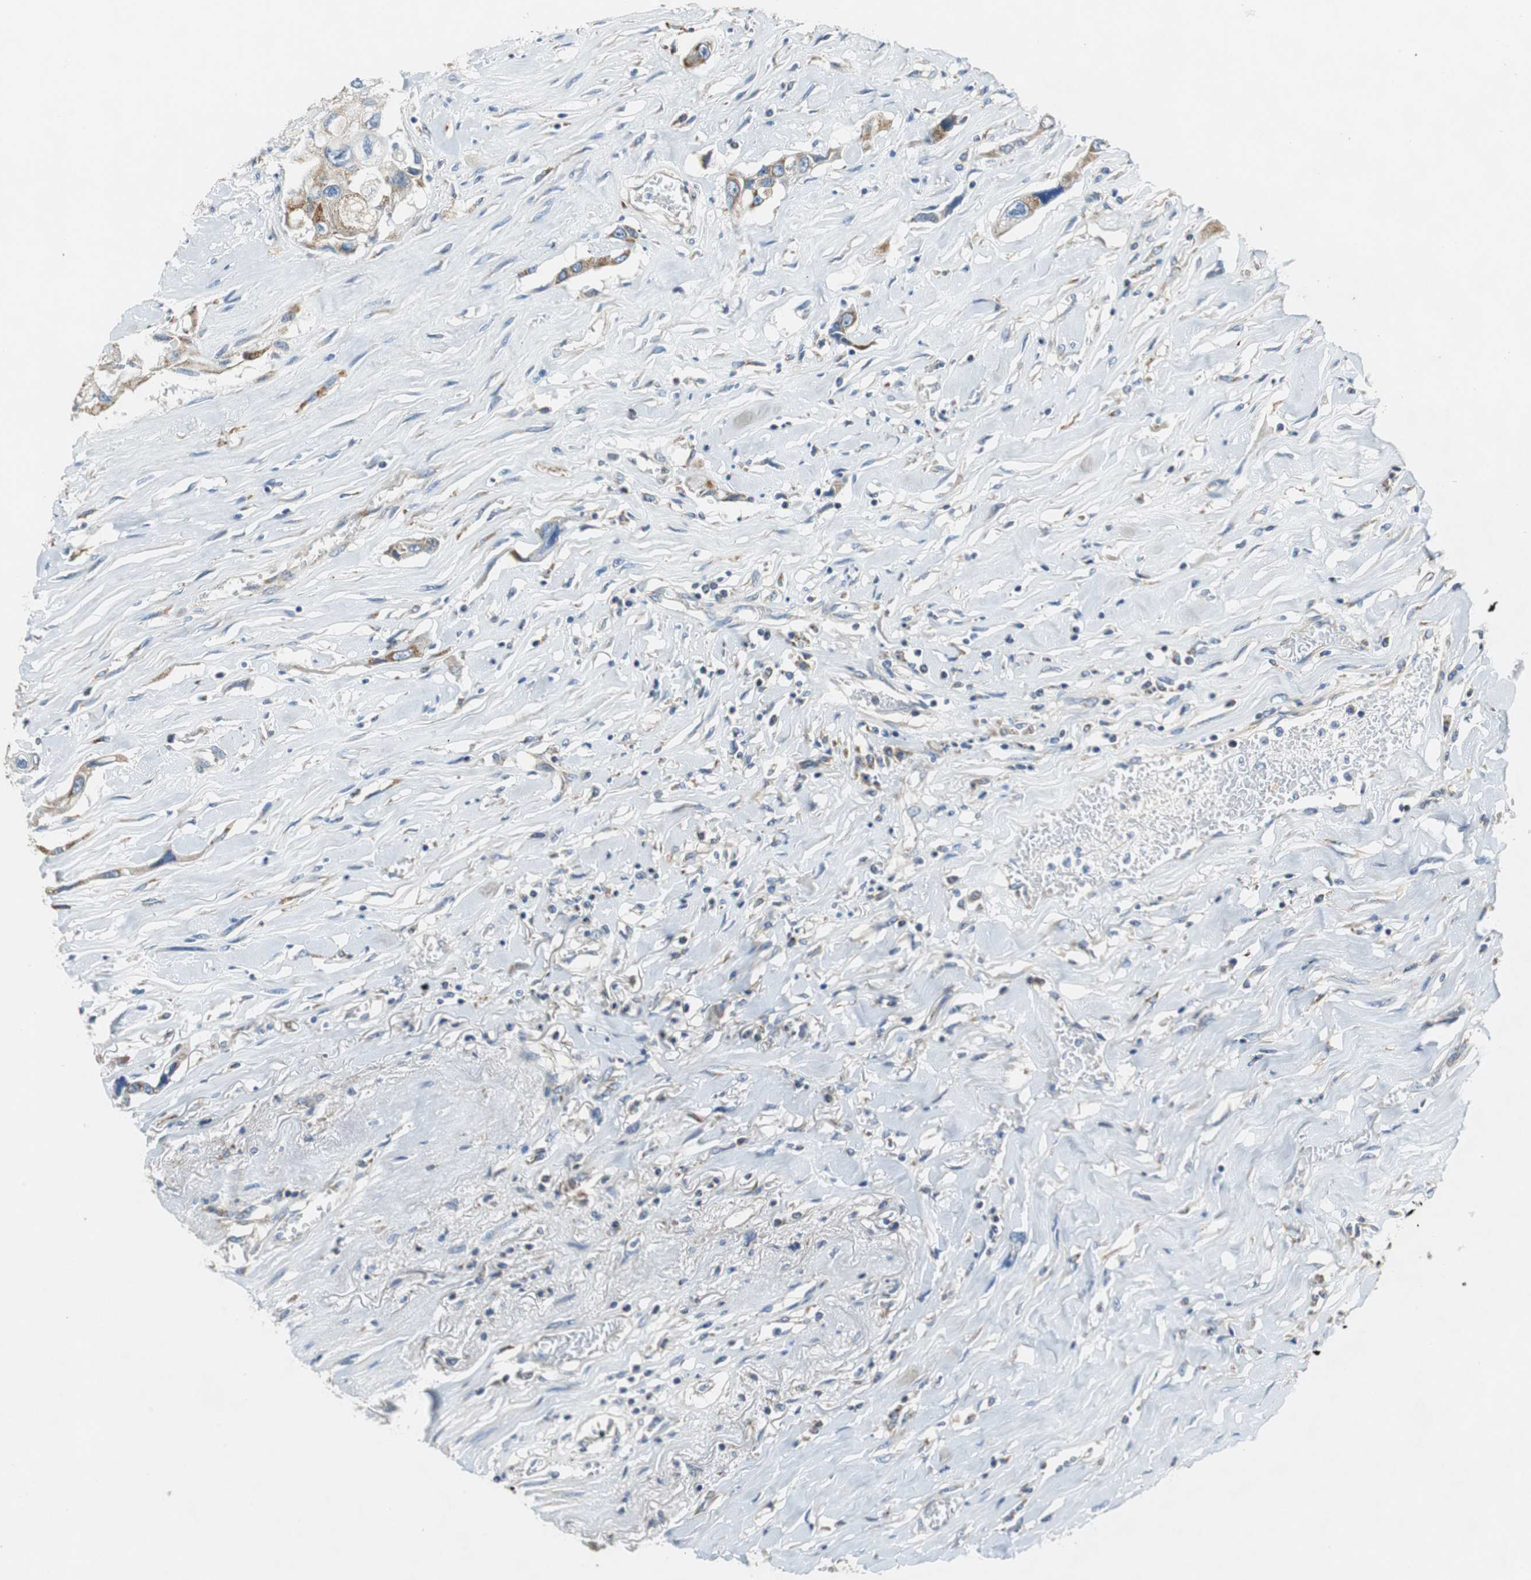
{"staining": {"intensity": "moderate", "quantity": ">75%", "location": "cytoplasmic/membranous"}, "tissue": "lung cancer", "cell_type": "Tumor cells", "image_type": "cancer", "snomed": [{"axis": "morphology", "description": "Squamous cell carcinoma, NOS"}, {"axis": "topography", "description": "Lung"}], "caption": "A micrograph of squamous cell carcinoma (lung) stained for a protein shows moderate cytoplasmic/membranous brown staining in tumor cells.", "gene": "GSTK1", "patient": {"sex": "male", "age": 71}}